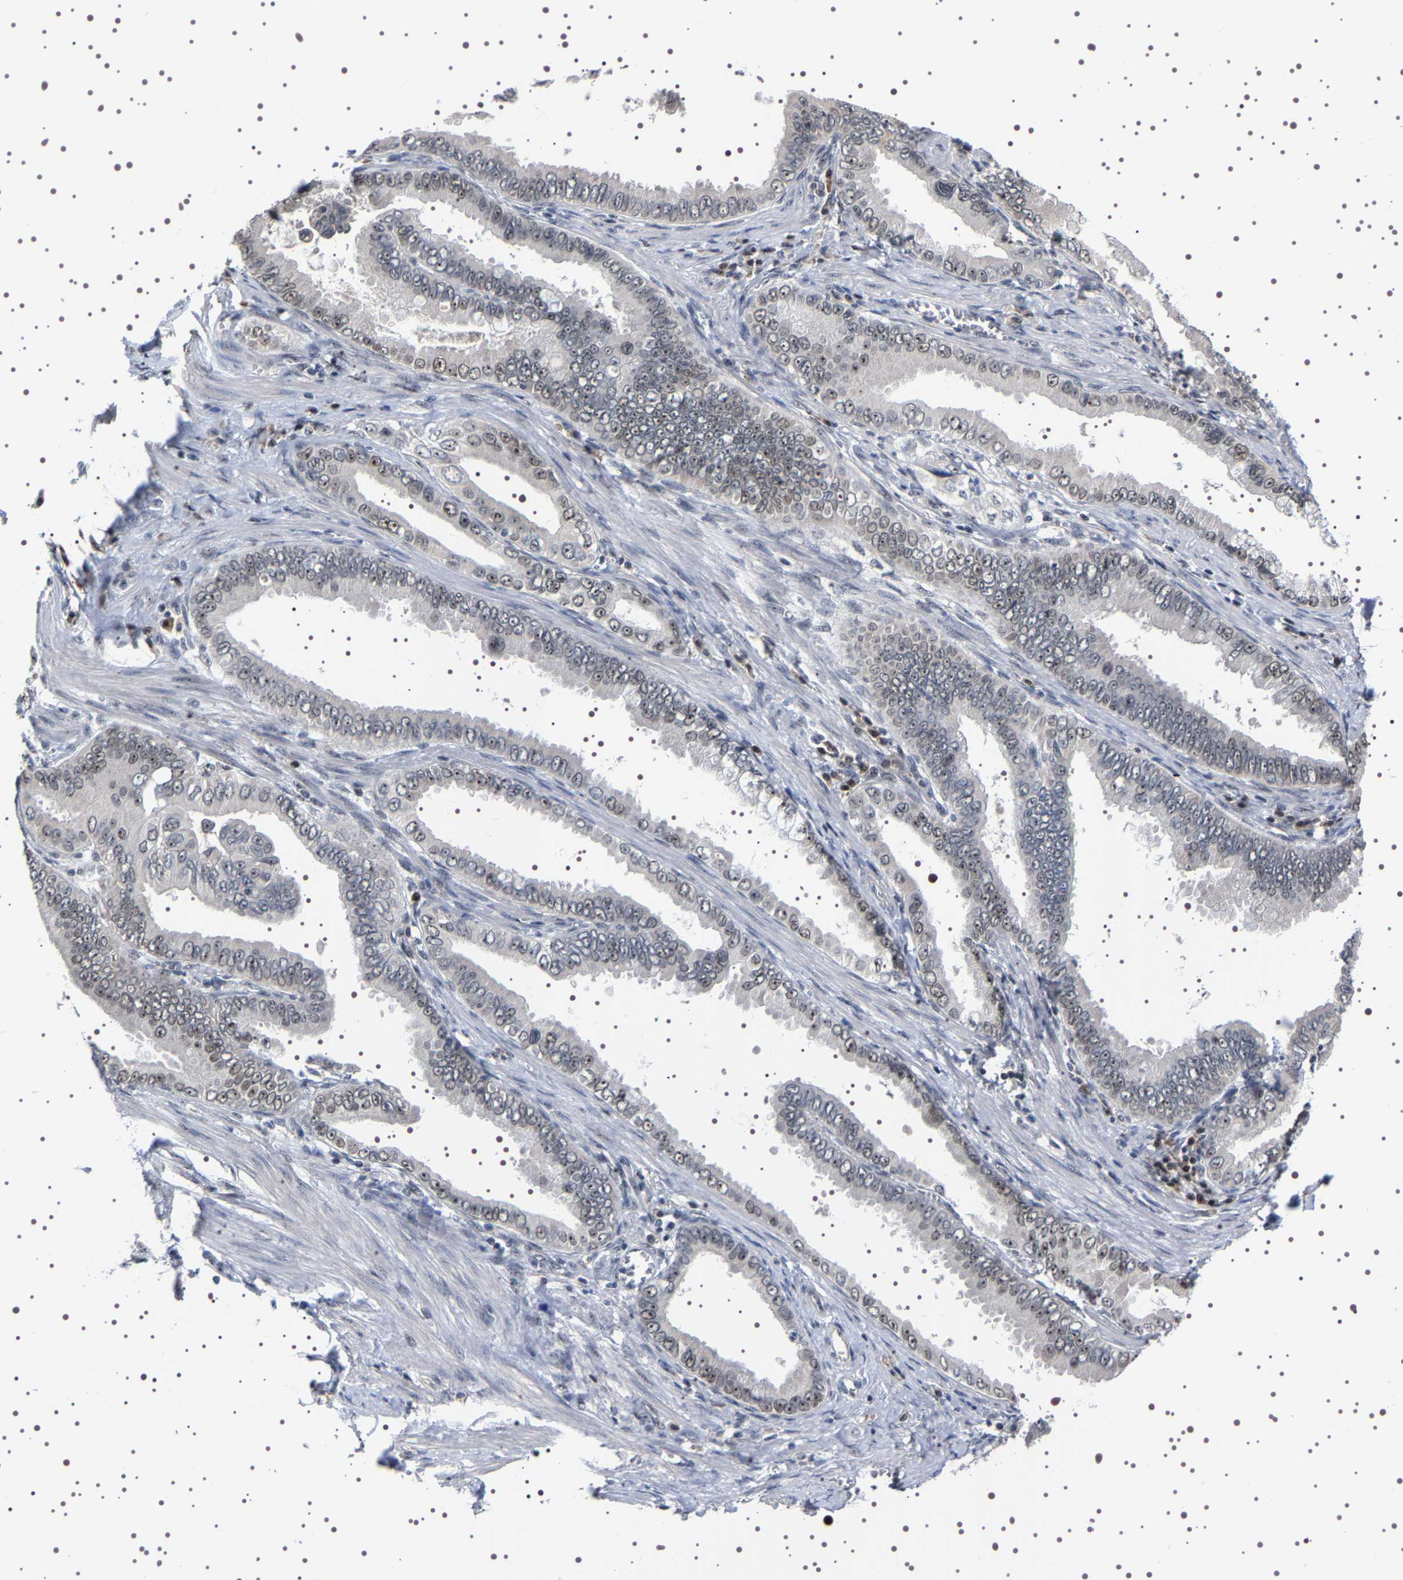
{"staining": {"intensity": "moderate", "quantity": "25%-75%", "location": "nuclear"}, "tissue": "pancreatic cancer", "cell_type": "Tumor cells", "image_type": "cancer", "snomed": [{"axis": "morphology", "description": "Normal tissue, NOS"}, {"axis": "topography", "description": "Lymph node"}], "caption": "Pancreatic cancer stained with immunohistochemistry (IHC) exhibits moderate nuclear staining in approximately 25%-75% of tumor cells. (Brightfield microscopy of DAB IHC at high magnification).", "gene": "GNL3", "patient": {"sex": "male", "age": 50}}